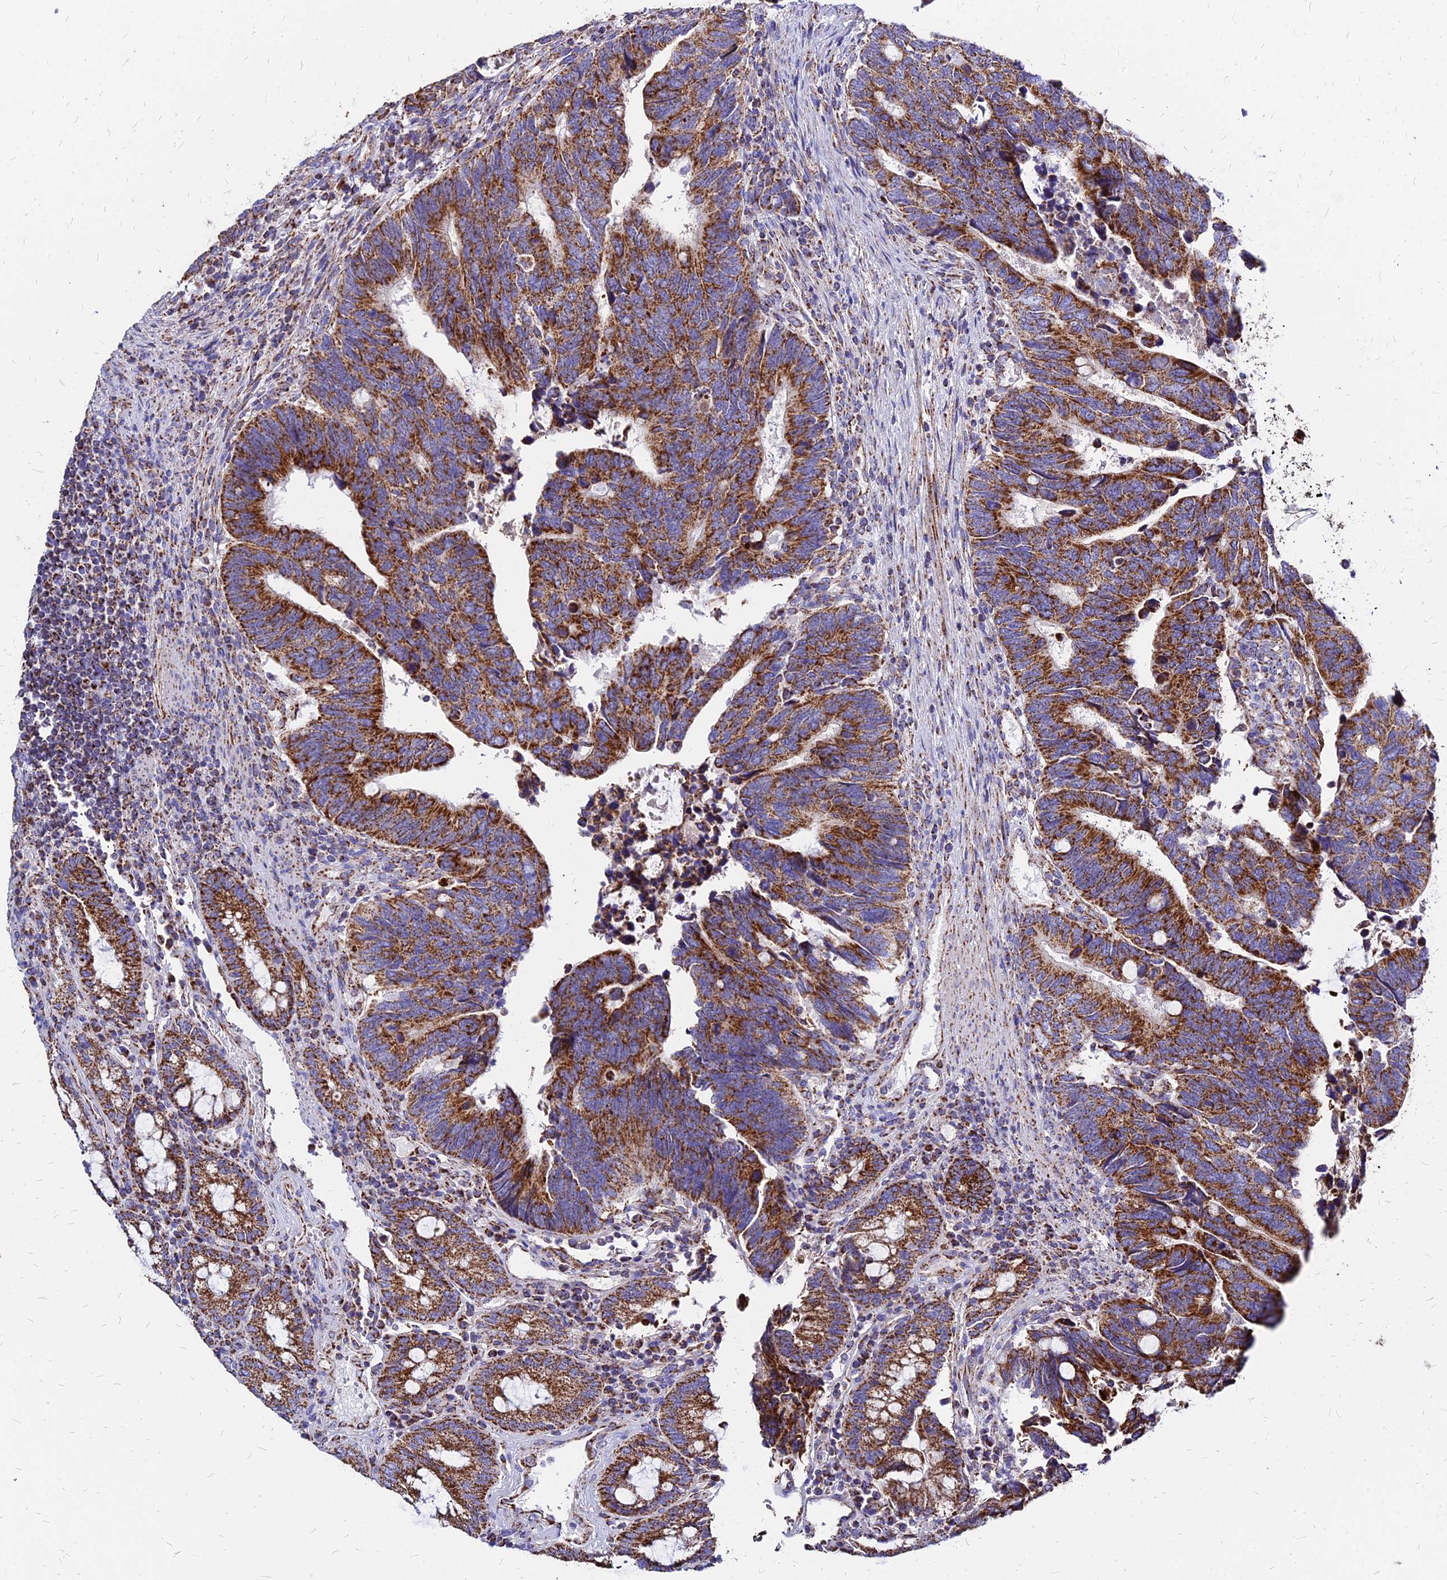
{"staining": {"intensity": "strong", "quantity": ">75%", "location": "cytoplasmic/membranous"}, "tissue": "colorectal cancer", "cell_type": "Tumor cells", "image_type": "cancer", "snomed": [{"axis": "morphology", "description": "Adenocarcinoma, NOS"}, {"axis": "topography", "description": "Colon"}], "caption": "Tumor cells show strong cytoplasmic/membranous staining in about >75% of cells in colorectal cancer. The staining was performed using DAB to visualize the protein expression in brown, while the nuclei were stained in blue with hematoxylin (Magnification: 20x).", "gene": "DLD", "patient": {"sex": "male", "age": 87}}